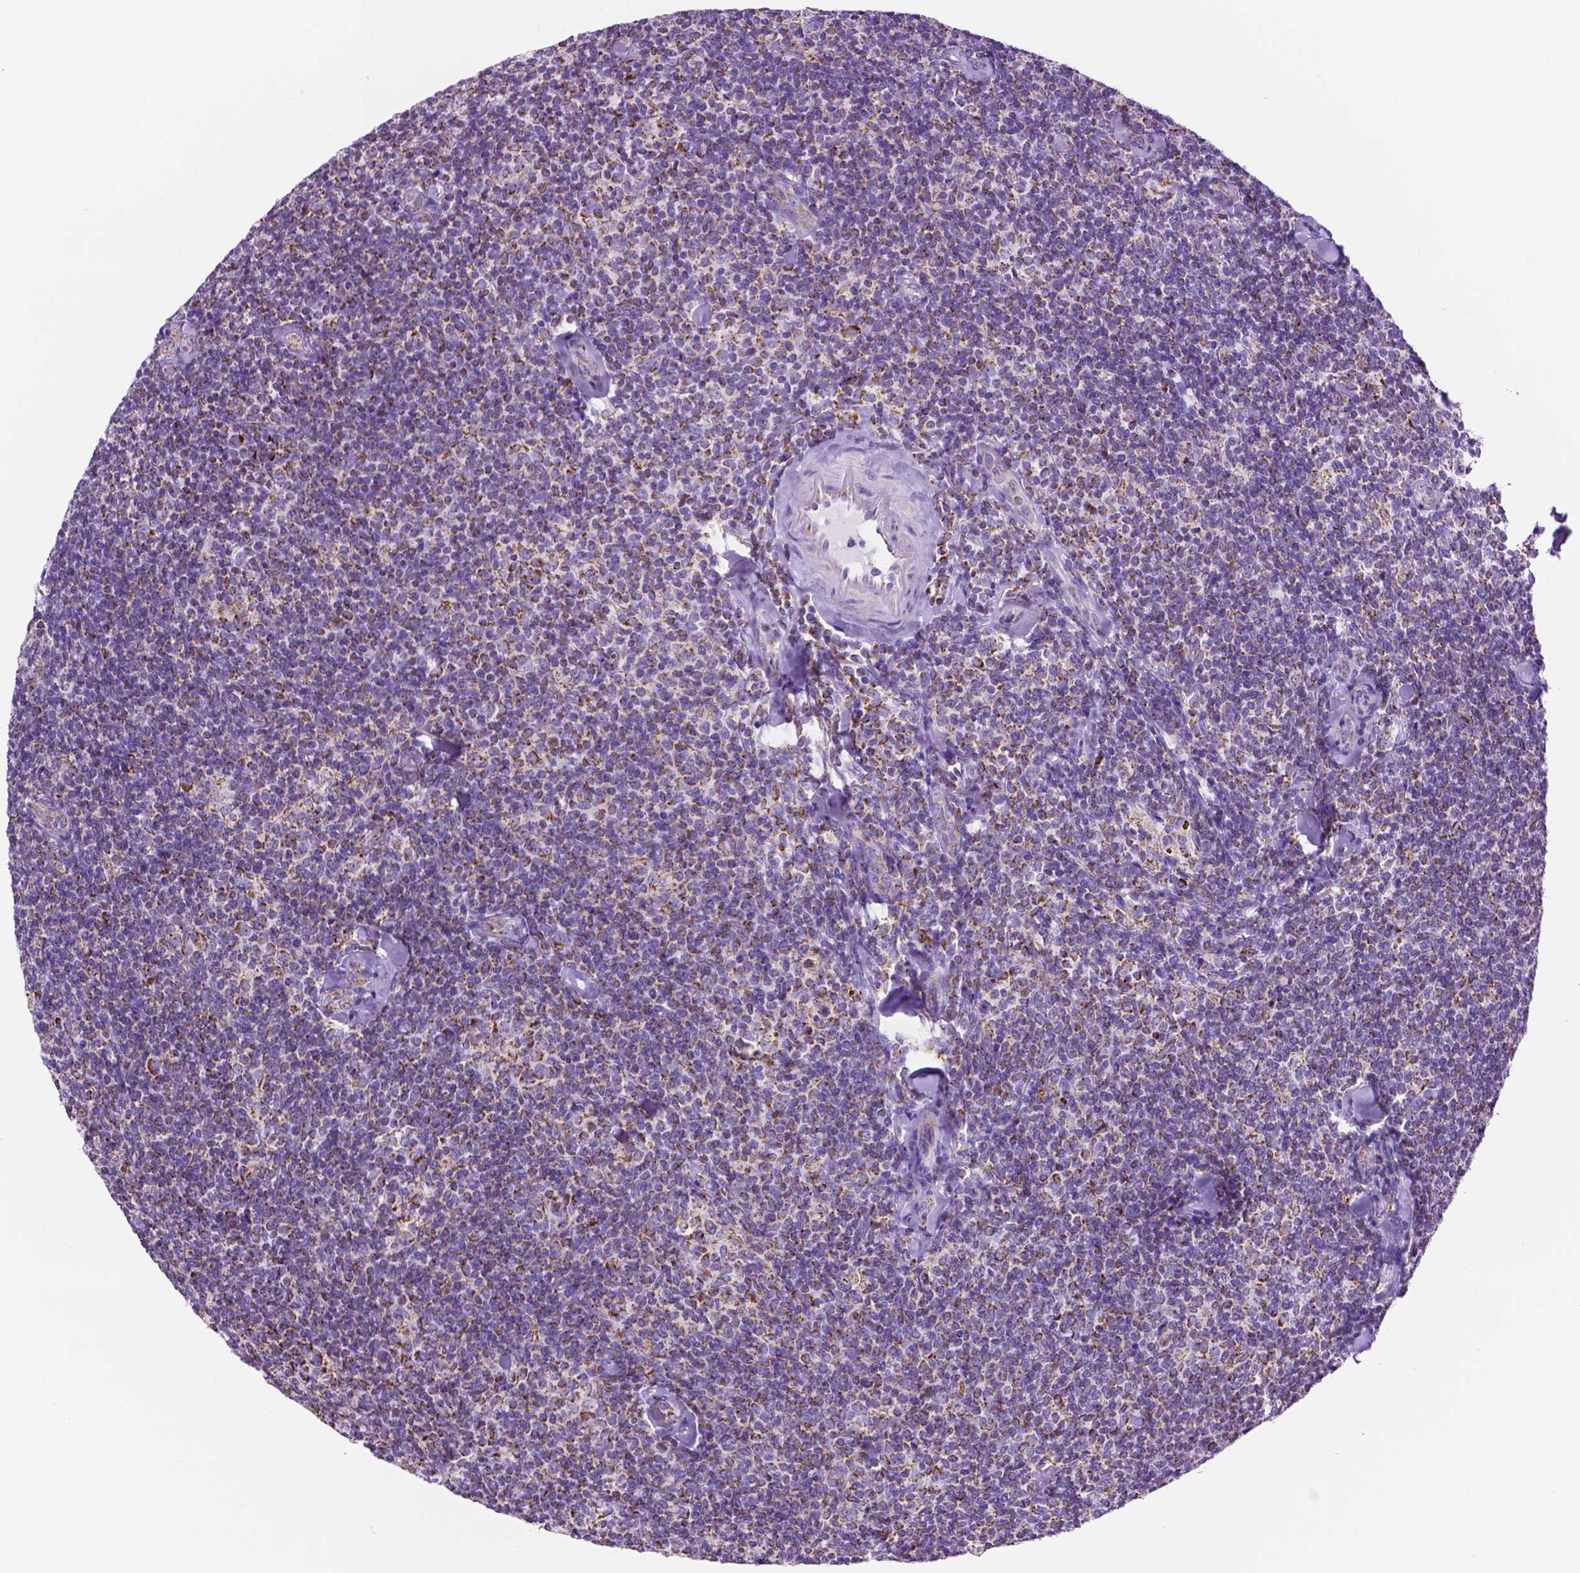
{"staining": {"intensity": "strong", "quantity": ">75%", "location": "cytoplasmic/membranous"}, "tissue": "lymphoma", "cell_type": "Tumor cells", "image_type": "cancer", "snomed": [{"axis": "morphology", "description": "Malignant lymphoma, non-Hodgkin's type, Low grade"}, {"axis": "topography", "description": "Lymph node"}], "caption": "The histopathology image exhibits a brown stain indicating the presence of a protein in the cytoplasmic/membranous of tumor cells in malignant lymphoma, non-Hodgkin's type (low-grade).", "gene": "GDPD5", "patient": {"sex": "female", "age": 56}}